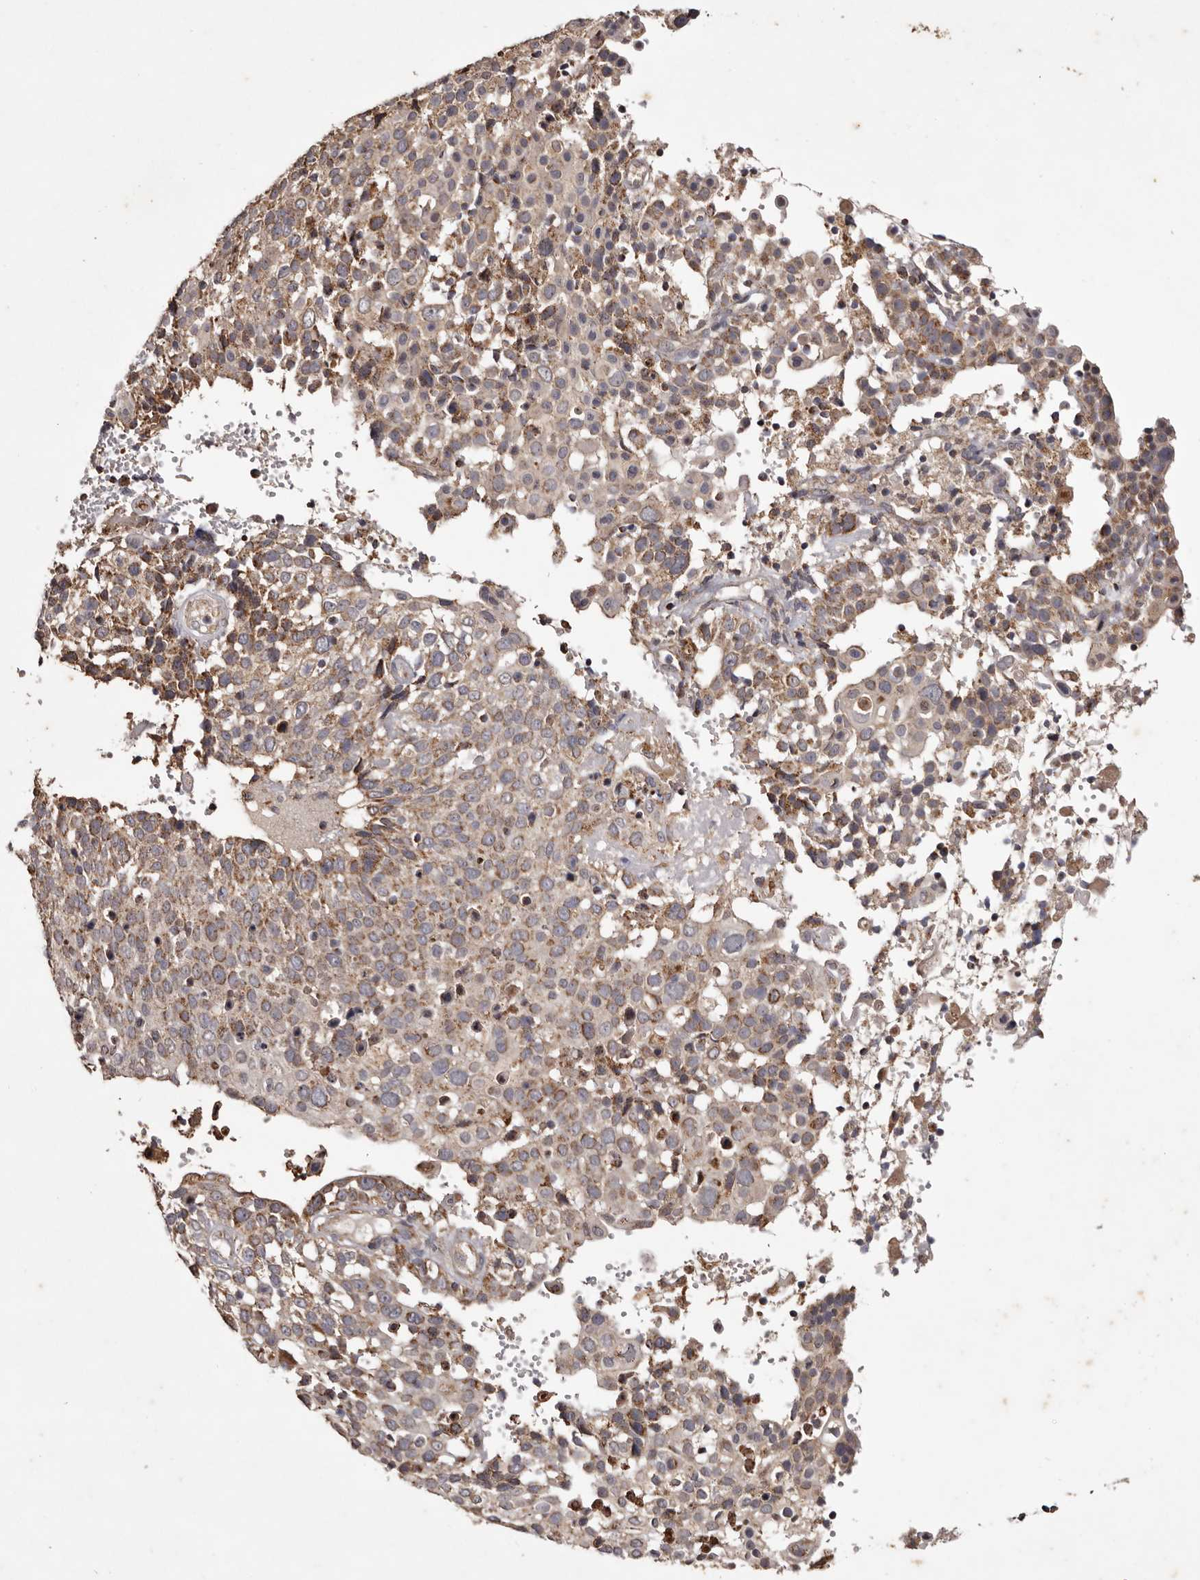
{"staining": {"intensity": "moderate", "quantity": "25%-75%", "location": "cytoplasmic/membranous"}, "tissue": "cervical cancer", "cell_type": "Tumor cells", "image_type": "cancer", "snomed": [{"axis": "morphology", "description": "Squamous cell carcinoma, NOS"}, {"axis": "topography", "description": "Cervix"}], "caption": "Squamous cell carcinoma (cervical) stained with a brown dye exhibits moderate cytoplasmic/membranous positive staining in about 25%-75% of tumor cells.", "gene": "CPLANE2", "patient": {"sex": "female", "age": 74}}